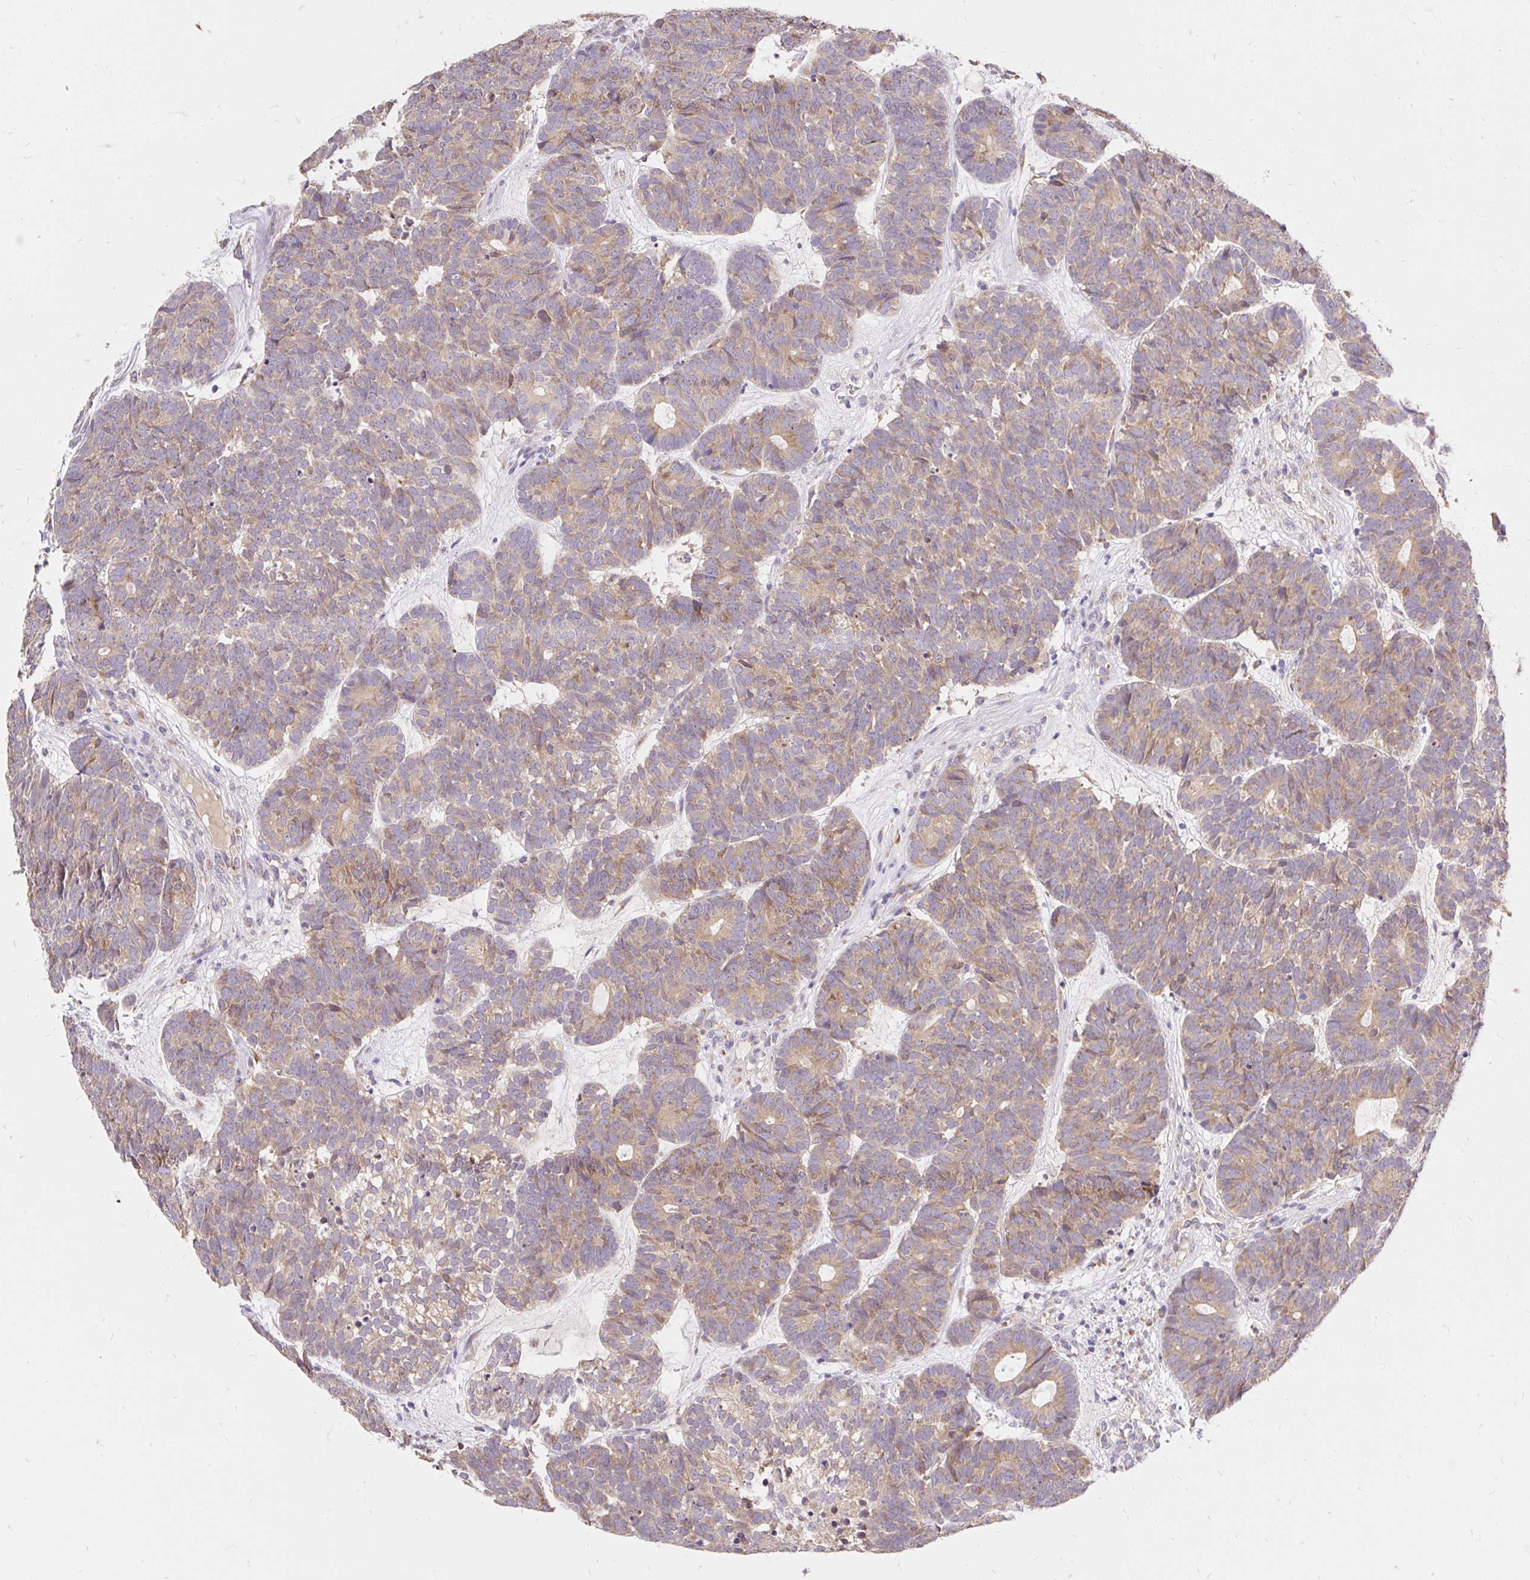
{"staining": {"intensity": "weak", "quantity": ">75%", "location": "cytoplasmic/membranous"}, "tissue": "head and neck cancer", "cell_type": "Tumor cells", "image_type": "cancer", "snomed": [{"axis": "morphology", "description": "Adenocarcinoma, NOS"}, {"axis": "topography", "description": "Head-Neck"}], "caption": "Brown immunohistochemical staining in human head and neck cancer (adenocarcinoma) displays weak cytoplasmic/membranous positivity in about >75% of tumor cells.", "gene": "SEC63", "patient": {"sex": "female", "age": 81}}